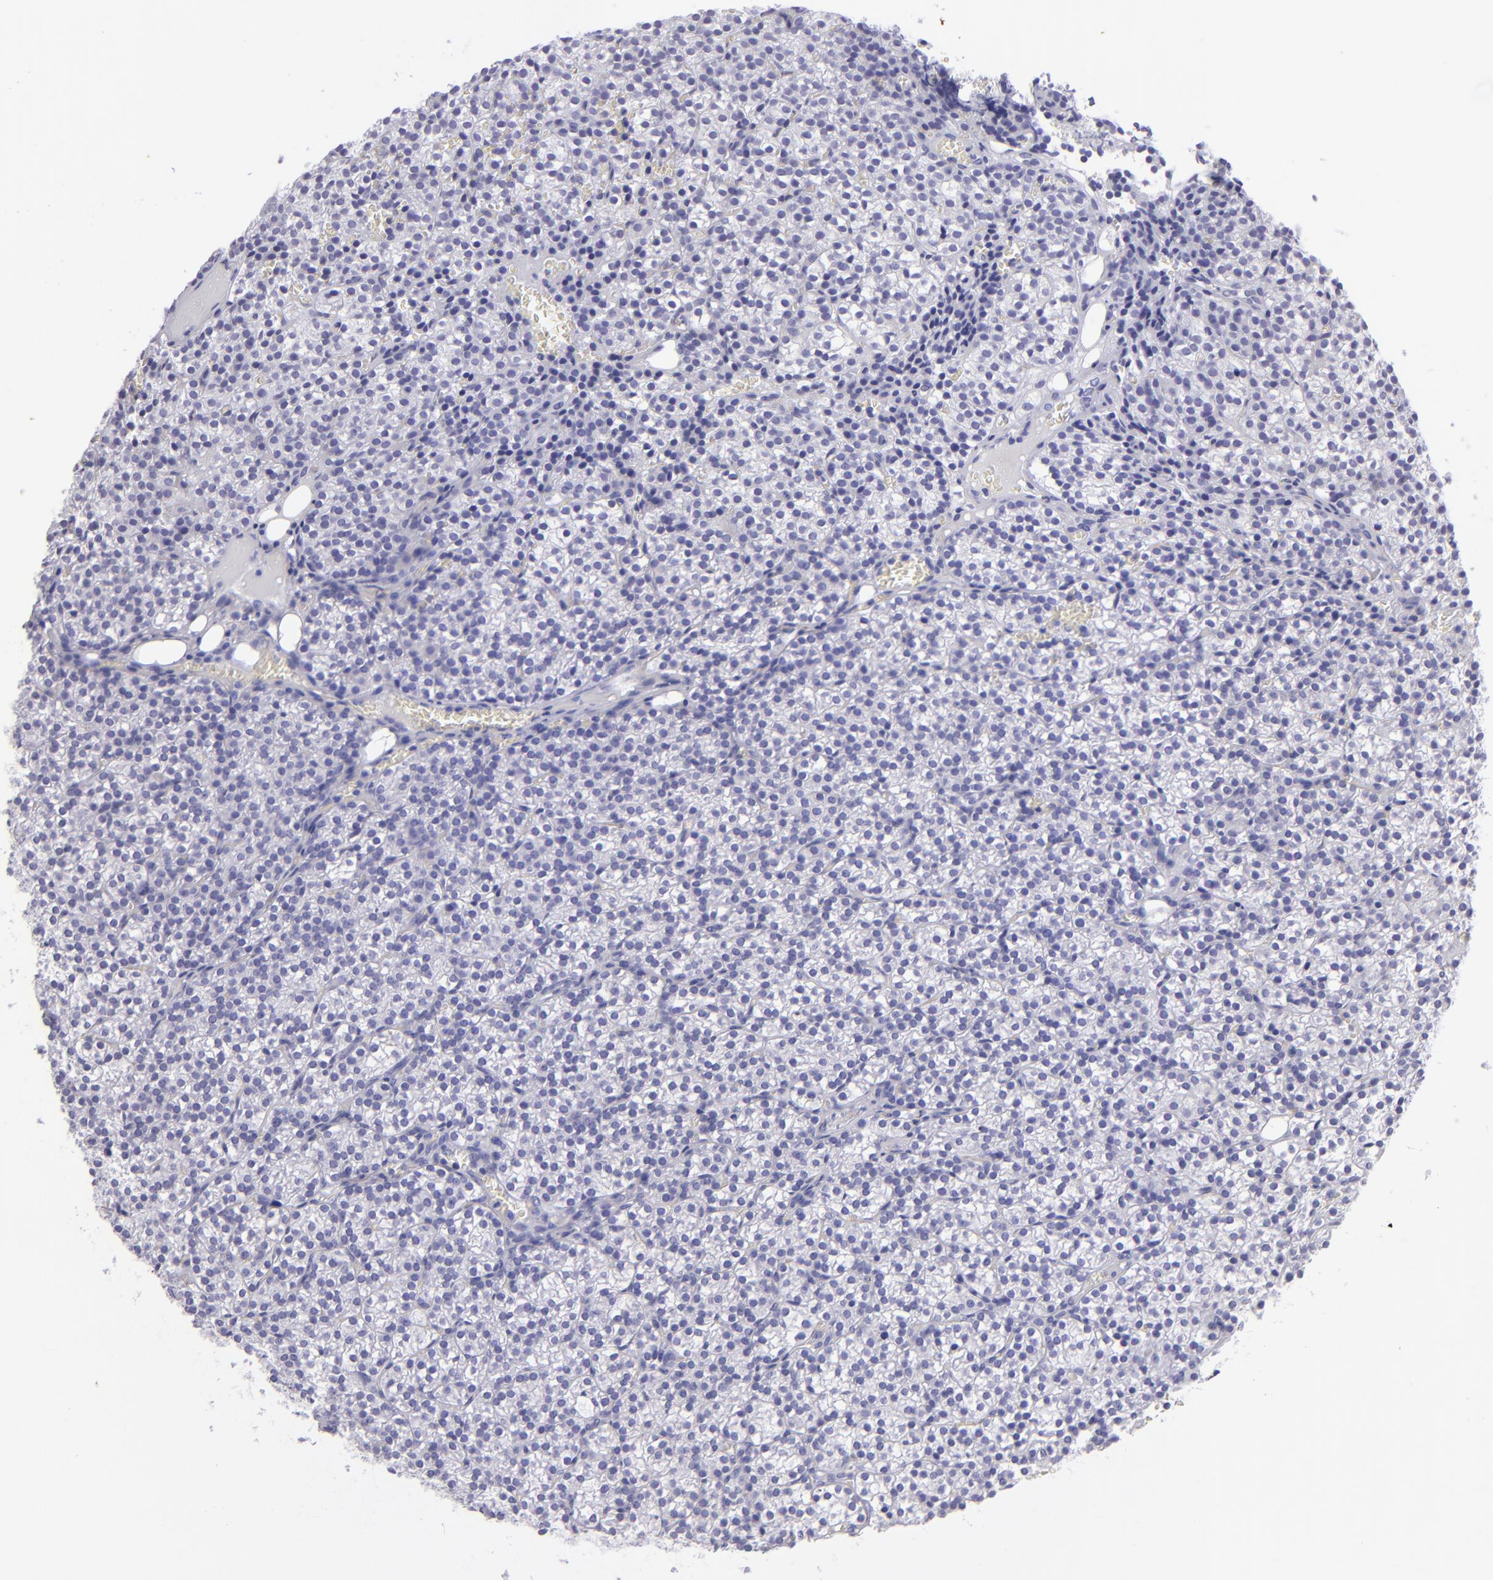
{"staining": {"intensity": "negative", "quantity": "none", "location": "none"}, "tissue": "parathyroid gland", "cell_type": "Glandular cells", "image_type": "normal", "snomed": [{"axis": "morphology", "description": "Normal tissue, NOS"}, {"axis": "topography", "description": "Parathyroid gland"}], "caption": "High power microscopy histopathology image of an IHC photomicrograph of normal parathyroid gland, revealing no significant staining in glandular cells. The staining was performed using DAB to visualize the protein expression in brown, while the nuclei were stained in blue with hematoxylin (Magnification: 20x).", "gene": "SLC1A3", "patient": {"sex": "female", "age": 17}}